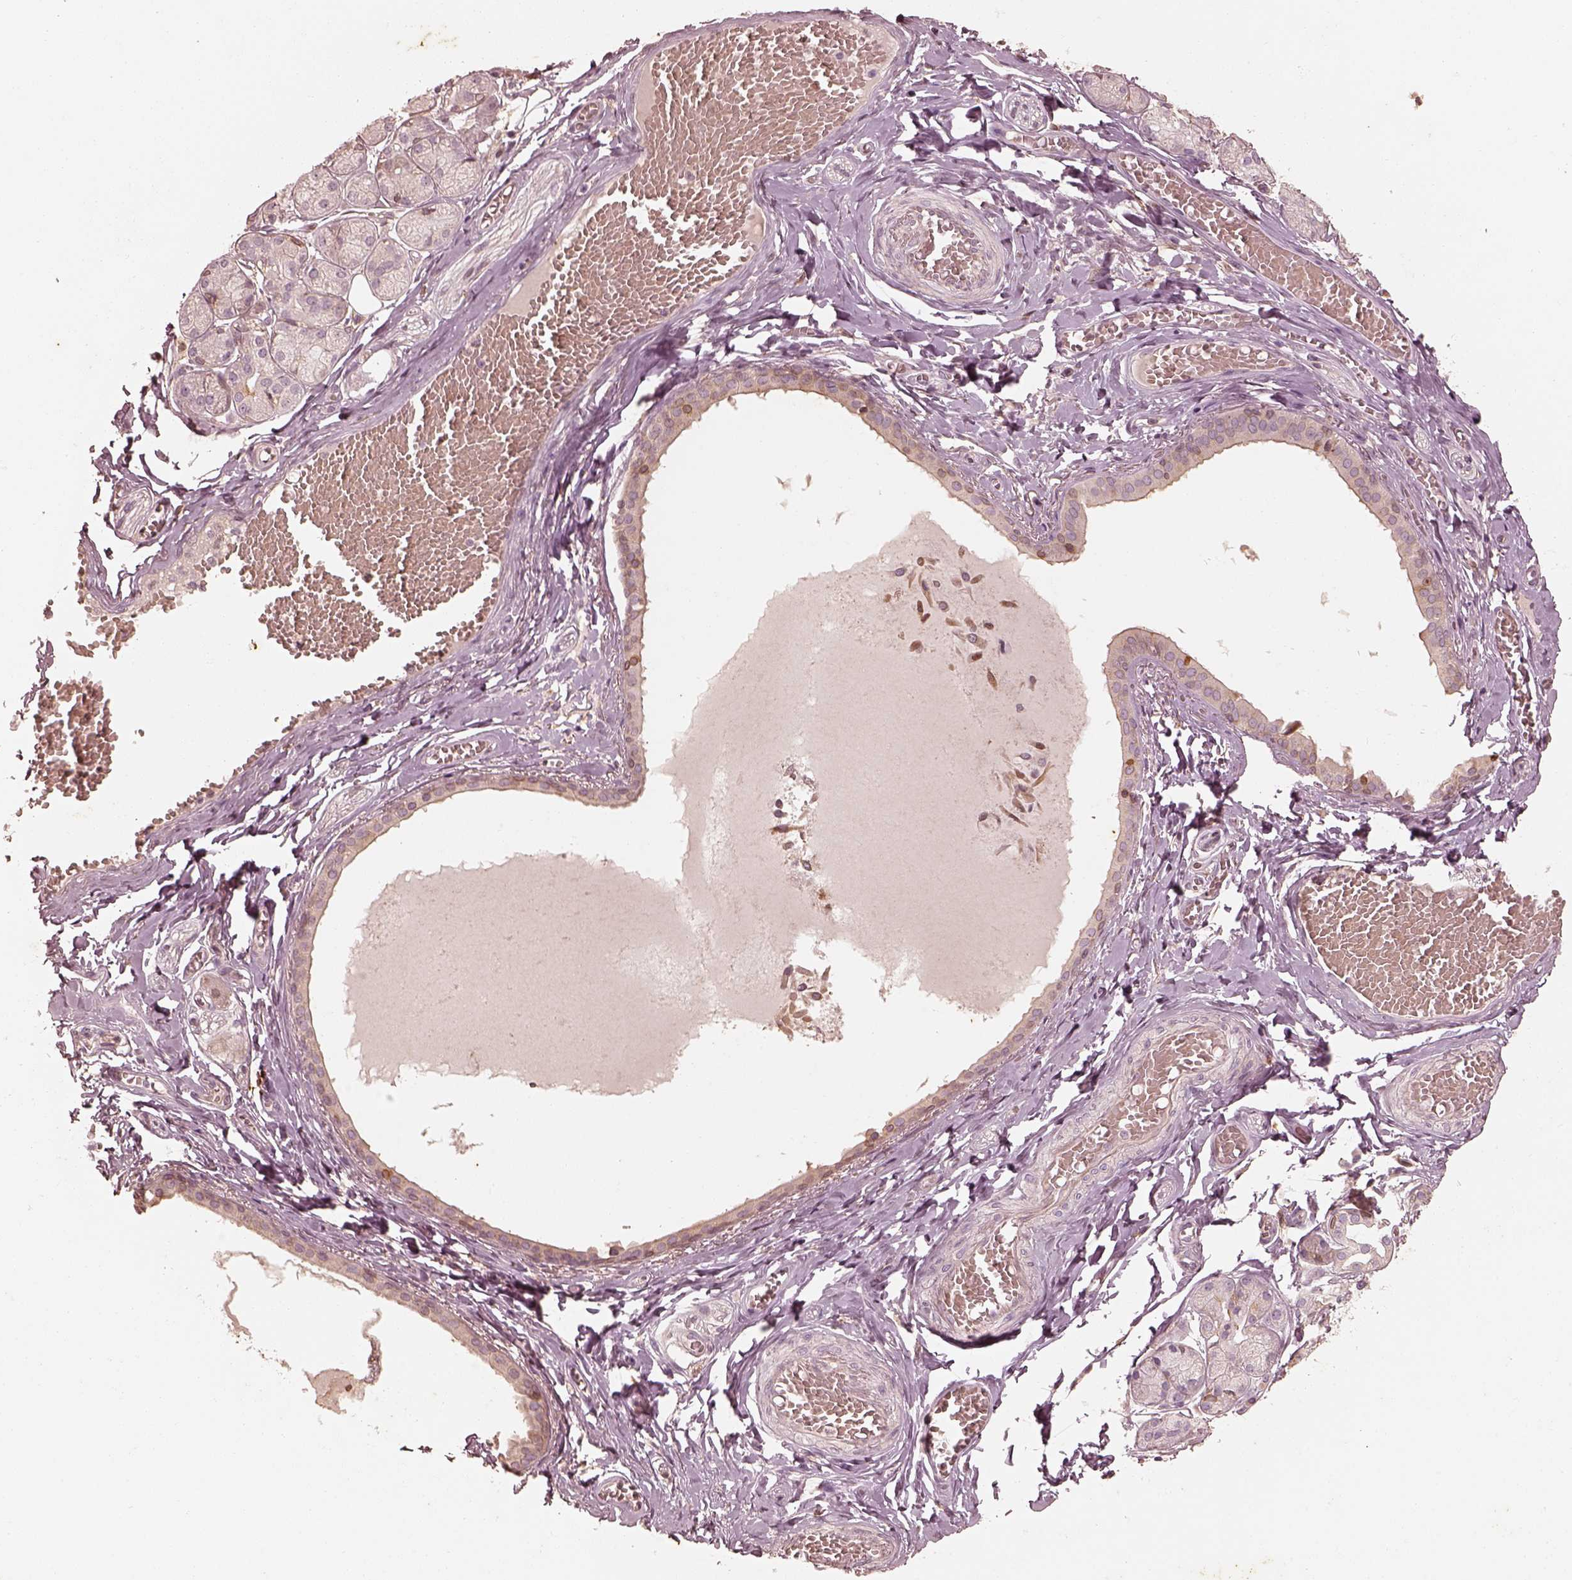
{"staining": {"intensity": "weak", "quantity": "25%-75%", "location": "cytoplasmic/membranous"}, "tissue": "salivary gland", "cell_type": "Glandular cells", "image_type": "normal", "snomed": [{"axis": "morphology", "description": "Normal tissue, NOS"}, {"axis": "topography", "description": "Salivary gland"}, {"axis": "topography", "description": "Peripheral nerve tissue"}], "caption": "Immunohistochemical staining of unremarkable human salivary gland reveals 25%-75% levels of weak cytoplasmic/membranous protein positivity in about 25%-75% of glandular cells.", "gene": "WLS", "patient": {"sex": "male", "age": 71}}